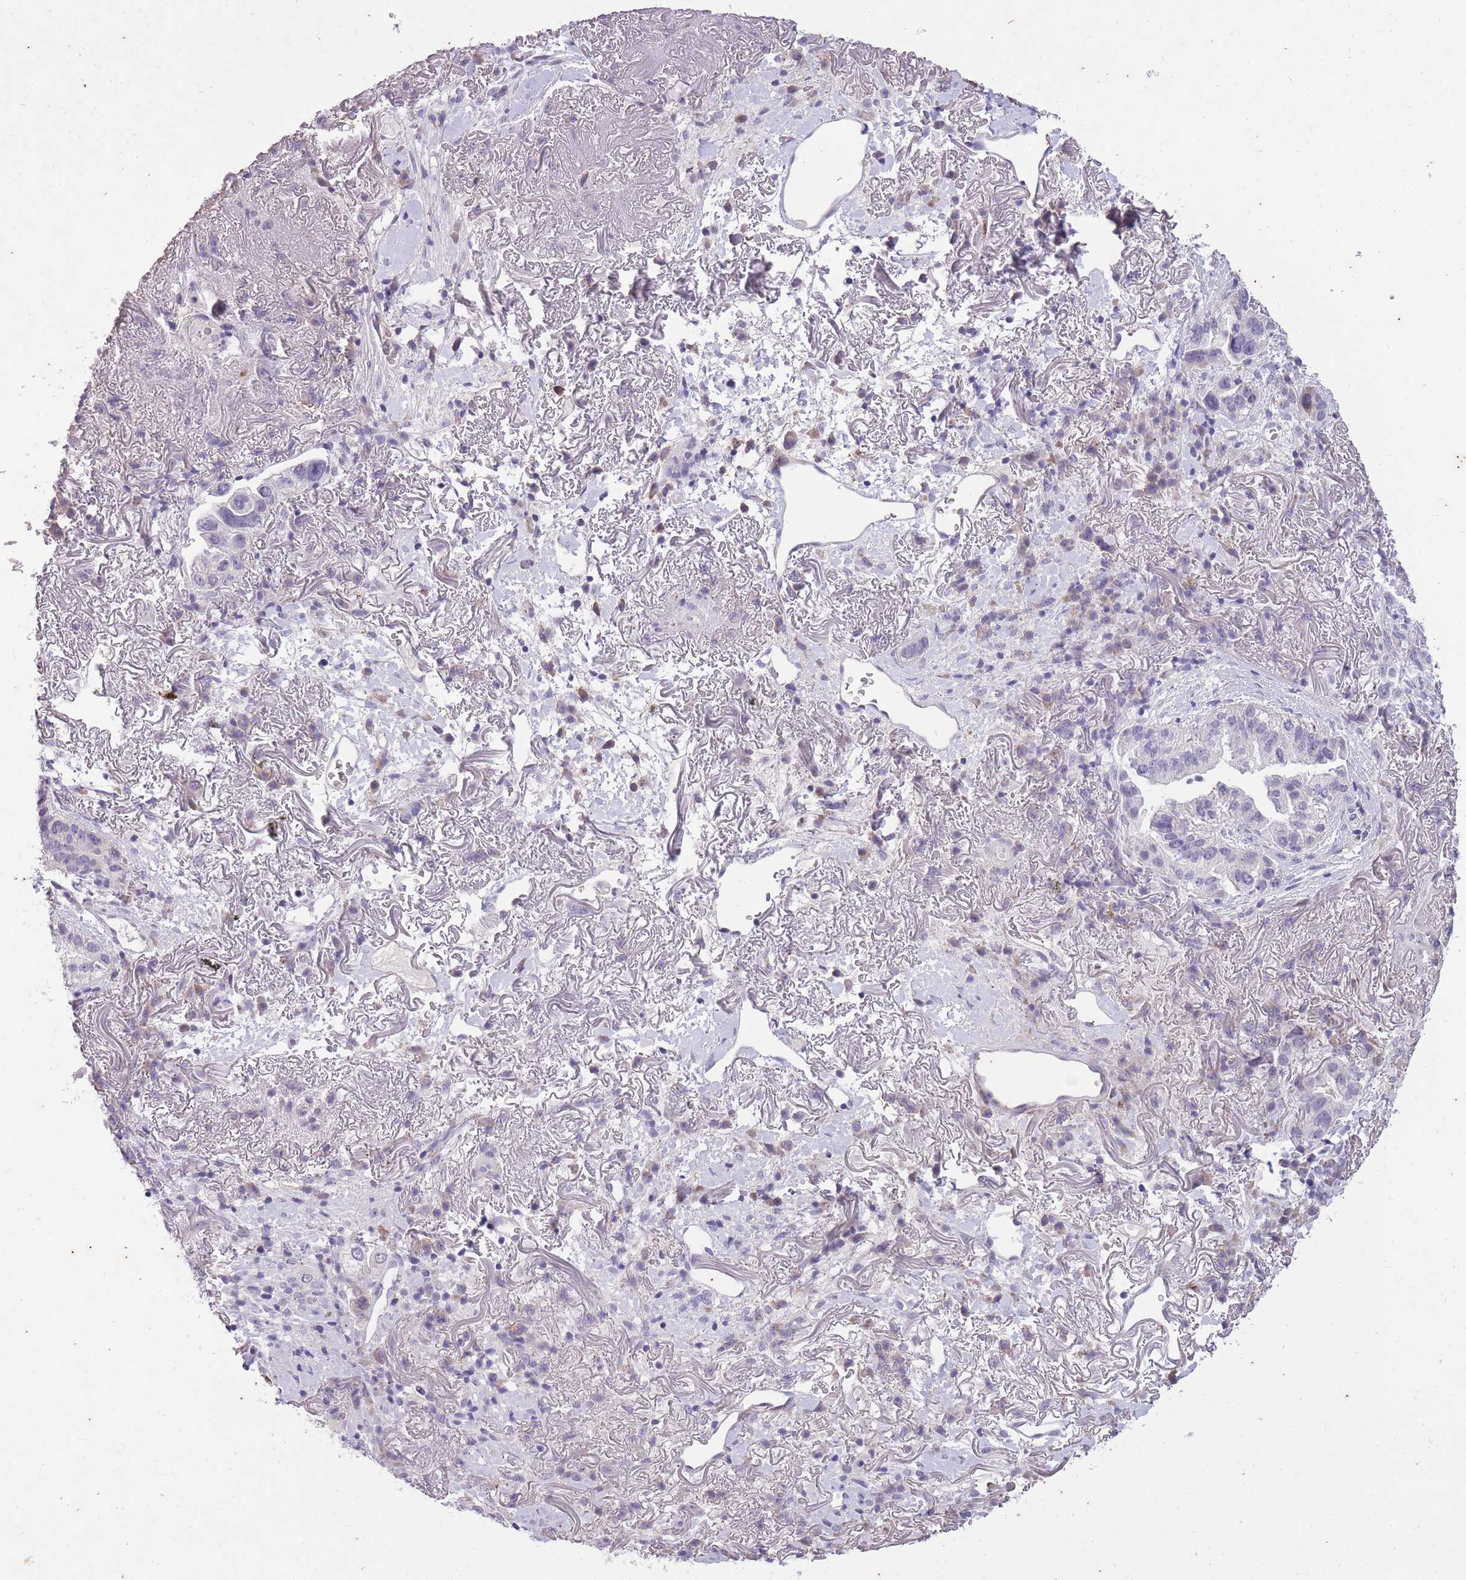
{"staining": {"intensity": "negative", "quantity": "none", "location": "none"}, "tissue": "lung cancer", "cell_type": "Tumor cells", "image_type": "cancer", "snomed": [{"axis": "morphology", "description": "Adenocarcinoma, NOS"}, {"axis": "topography", "description": "Lung"}], "caption": "This photomicrograph is of lung cancer (adenocarcinoma) stained with IHC to label a protein in brown with the nuclei are counter-stained blue. There is no positivity in tumor cells. The staining is performed using DAB (3,3'-diaminobenzidine) brown chromogen with nuclei counter-stained in using hematoxylin.", "gene": "CNTNAP3", "patient": {"sex": "female", "age": 69}}